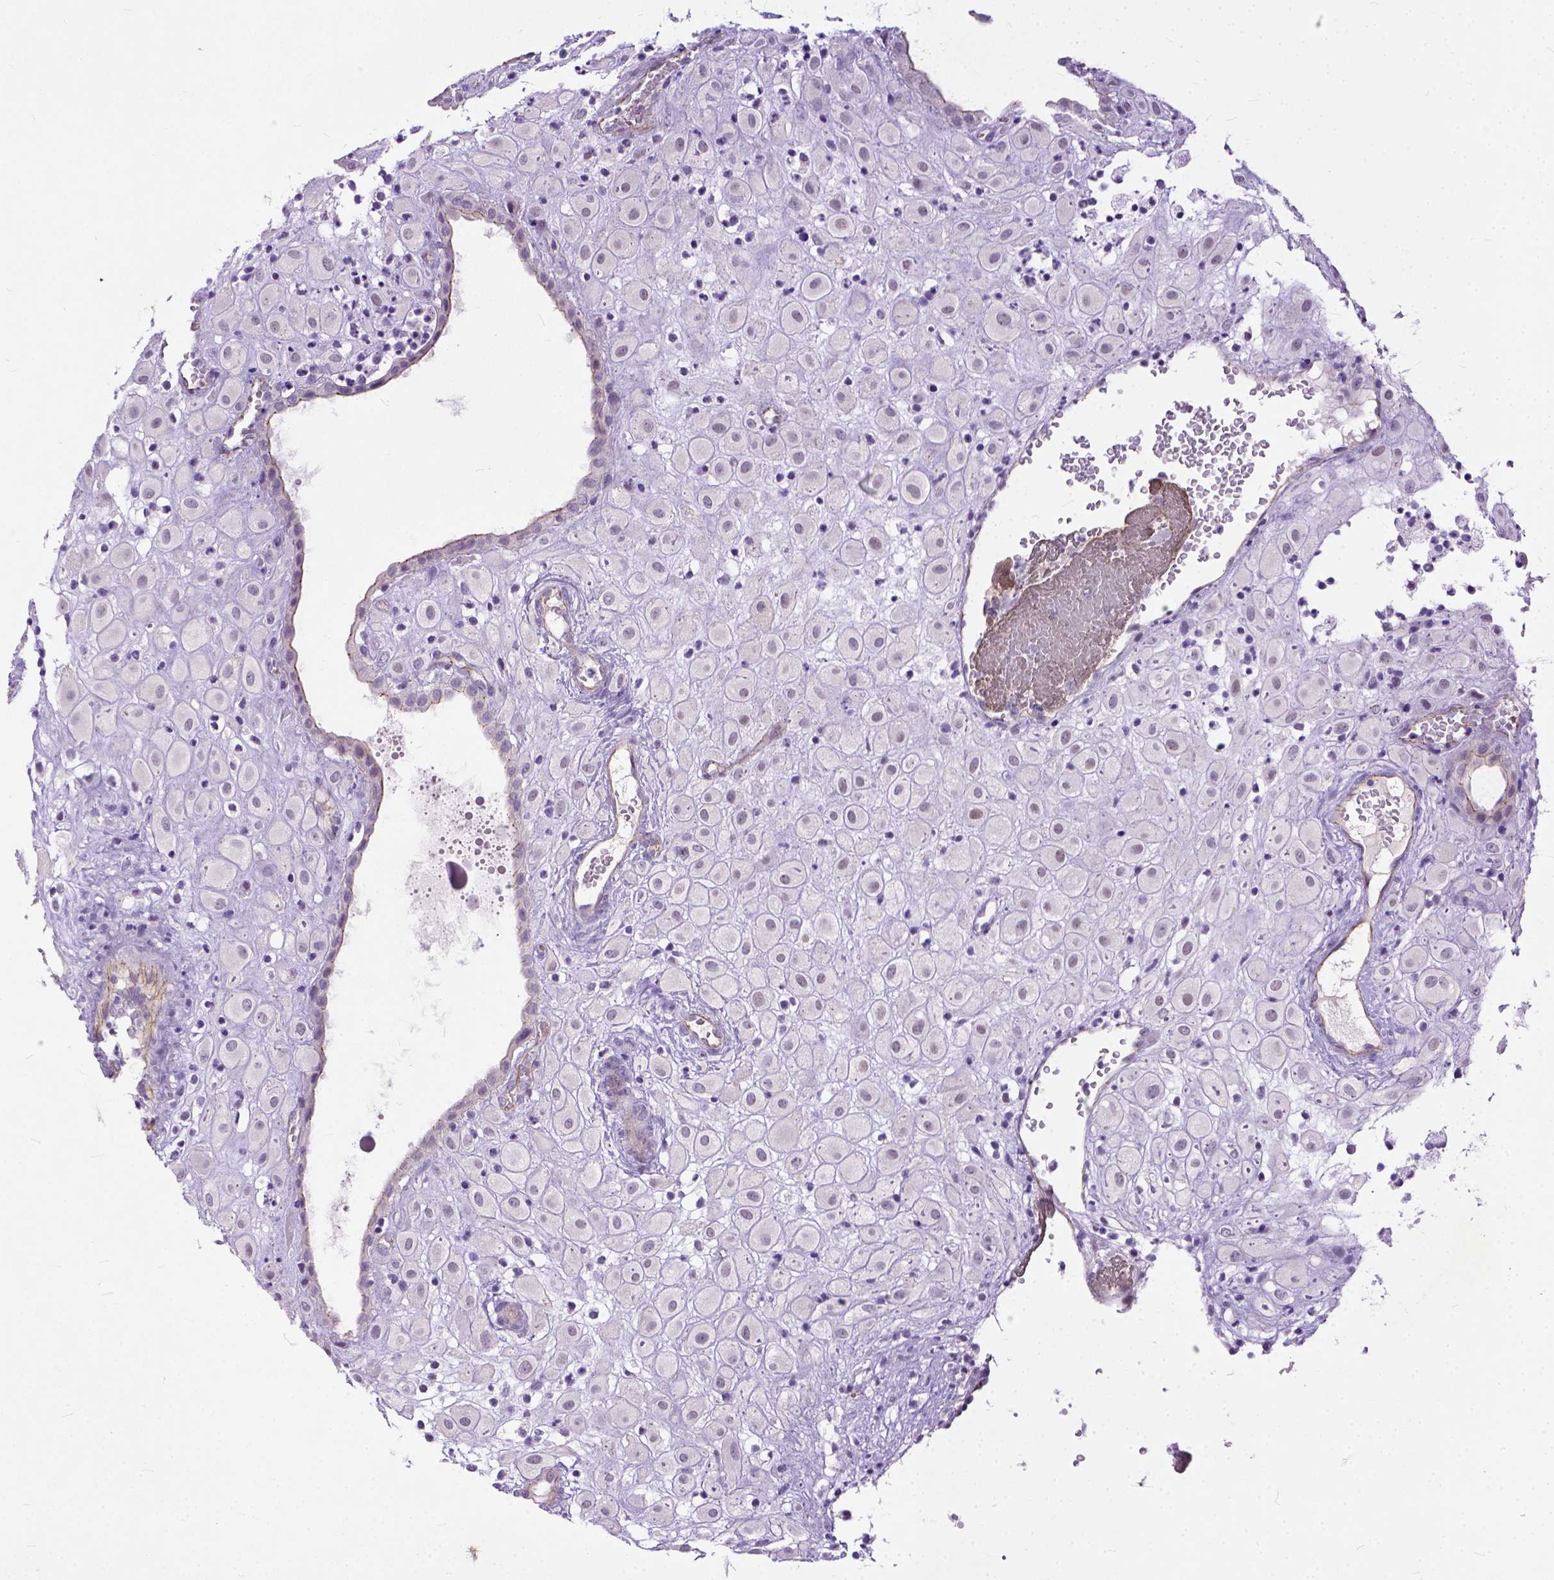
{"staining": {"intensity": "negative", "quantity": "none", "location": "none"}, "tissue": "placenta", "cell_type": "Decidual cells", "image_type": "normal", "snomed": [{"axis": "morphology", "description": "Normal tissue, NOS"}, {"axis": "topography", "description": "Placenta"}], "caption": "This is a photomicrograph of immunohistochemistry staining of benign placenta, which shows no staining in decidual cells. (DAB immunohistochemistry (IHC), high magnification).", "gene": "ADGRF1", "patient": {"sex": "female", "age": 24}}